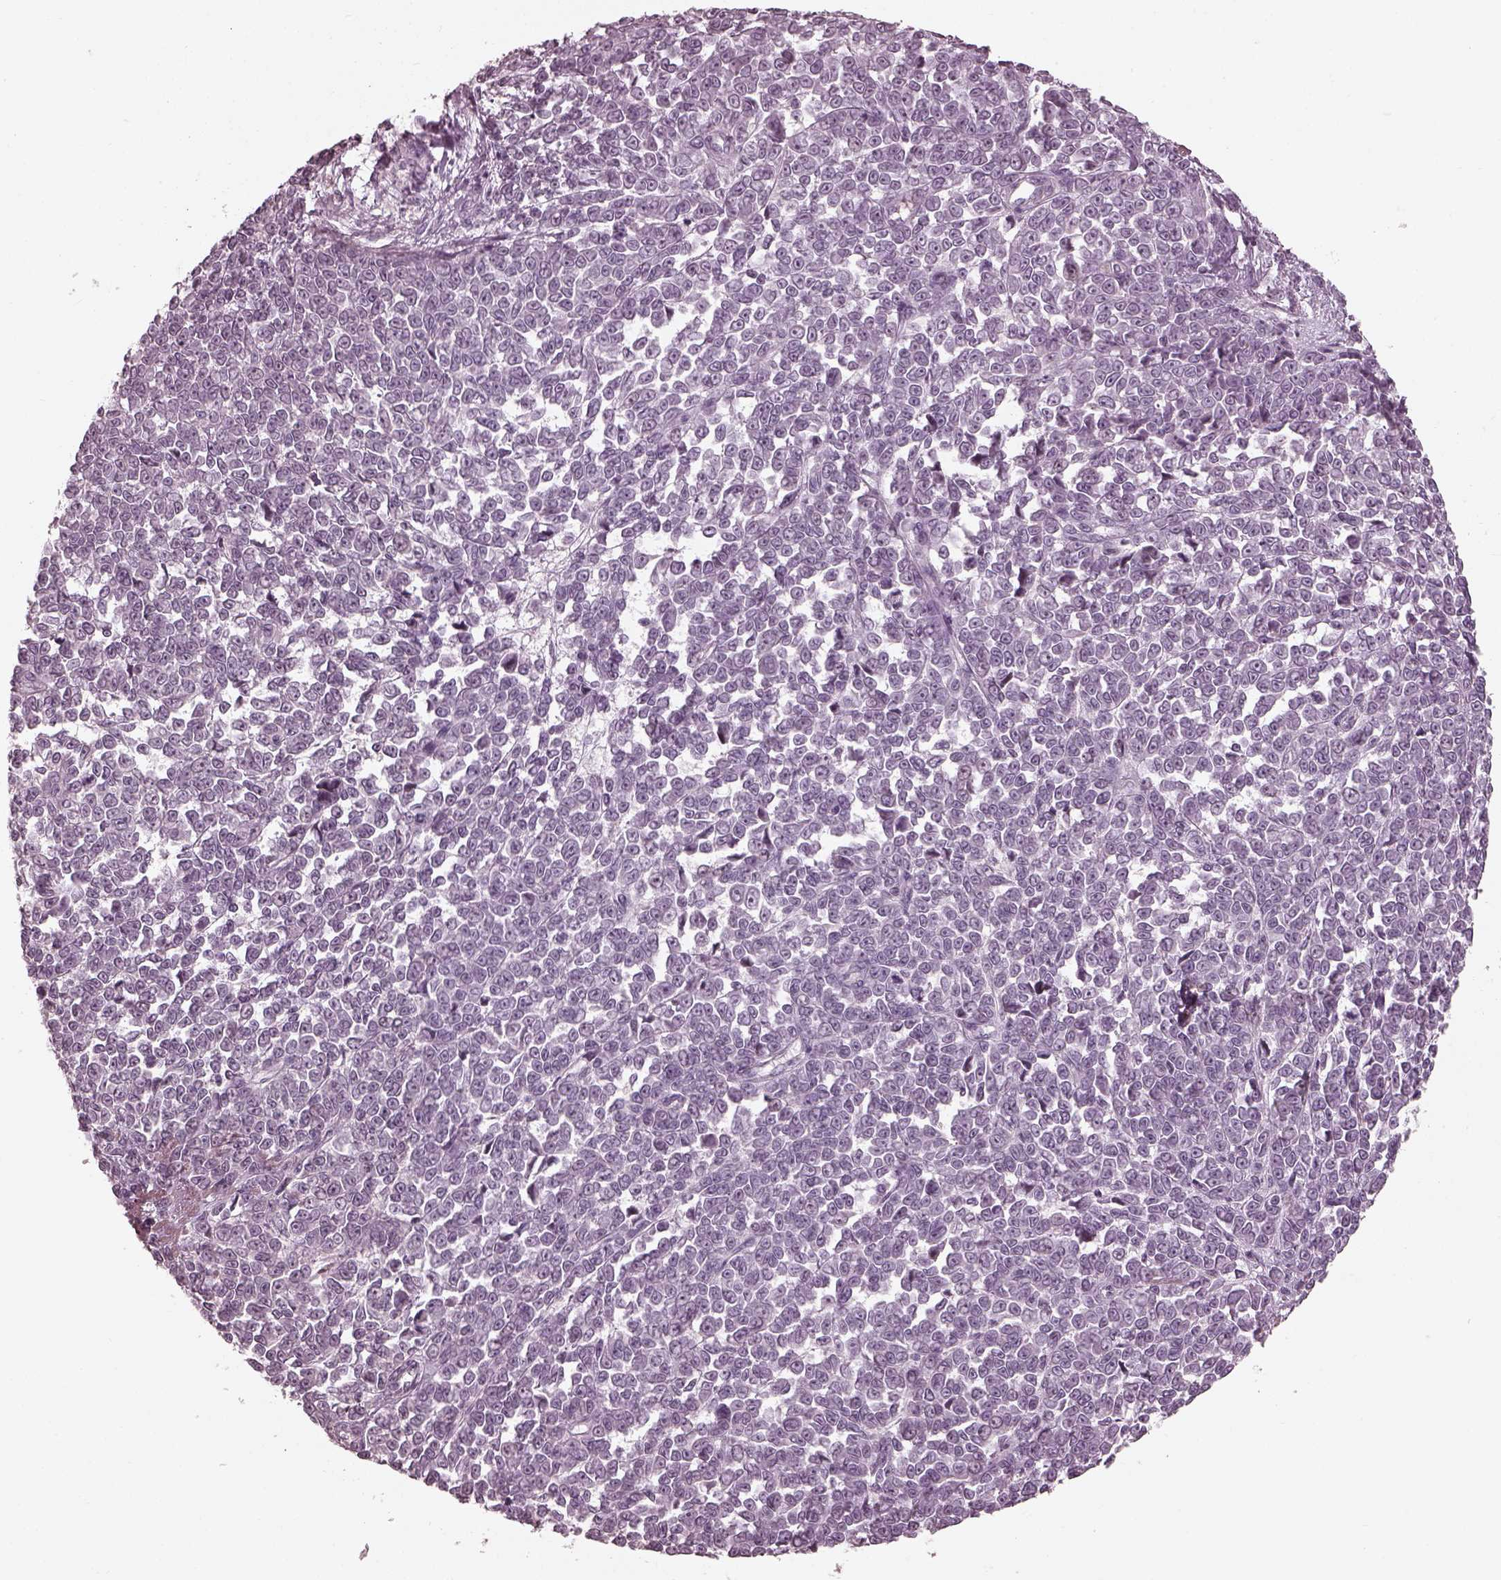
{"staining": {"intensity": "weak", "quantity": "25%-75%", "location": "cytoplasmic/membranous,nuclear"}, "tissue": "melanoma", "cell_type": "Tumor cells", "image_type": "cancer", "snomed": [{"axis": "morphology", "description": "Malignant melanoma, NOS"}, {"axis": "topography", "description": "Skin"}], "caption": "A brown stain highlights weak cytoplasmic/membranous and nuclear staining of a protein in melanoma tumor cells. (Stains: DAB (3,3'-diaminobenzidine) in brown, nuclei in blue, Microscopy: brightfield microscopy at high magnification).", "gene": "ADRB3", "patient": {"sex": "female", "age": 95}}